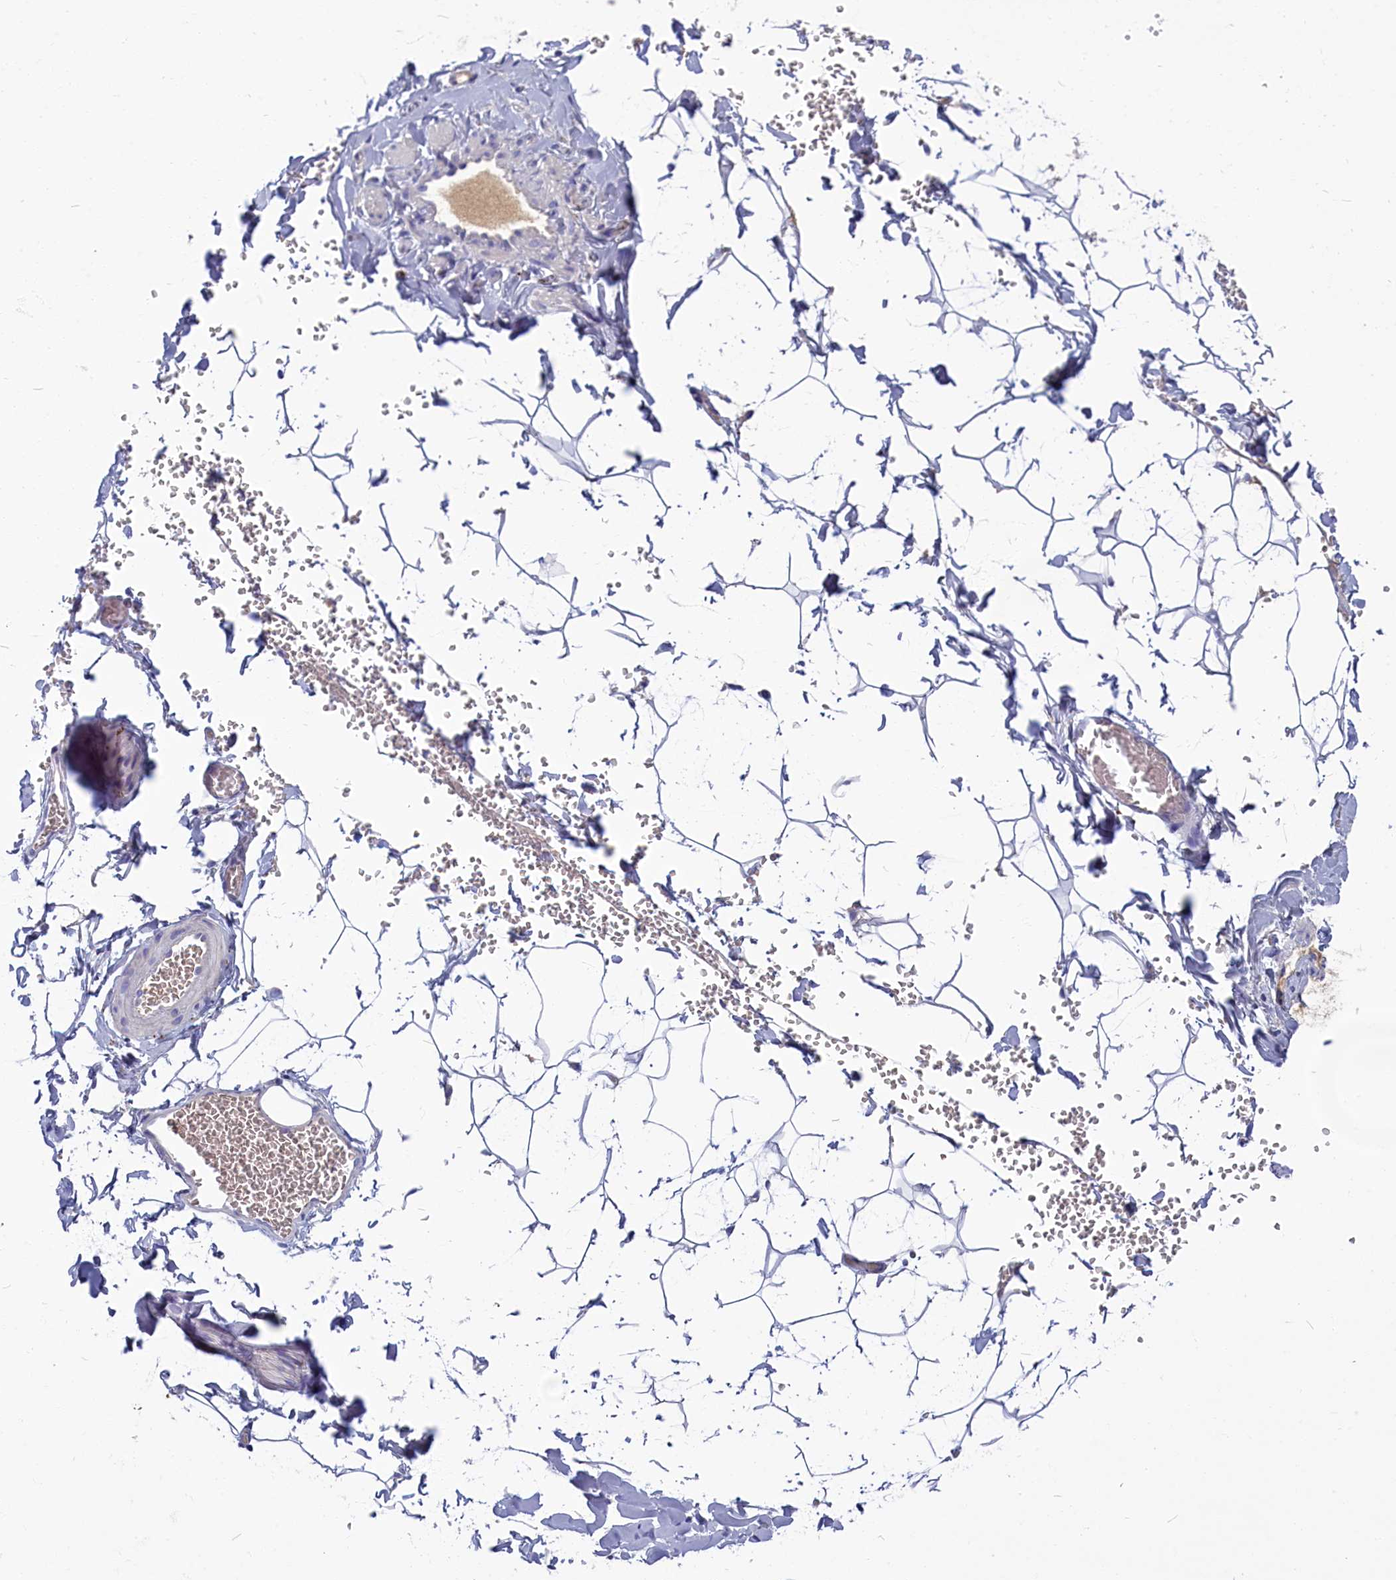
{"staining": {"intensity": "negative", "quantity": "none", "location": "none"}, "tissue": "adipose tissue", "cell_type": "Adipocytes", "image_type": "normal", "snomed": [{"axis": "morphology", "description": "Normal tissue, NOS"}, {"axis": "topography", "description": "Gallbladder"}, {"axis": "topography", "description": "Peripheral nerve tissue"}], "caption": "A high-resolution histopathology image shows immunohistochemistry (IHC) staining of normal adipose tissue, which exhibits no significant expression in adipocytes.", "gene": "SV2C", "patient": {"sex": "male", "age": 38}}